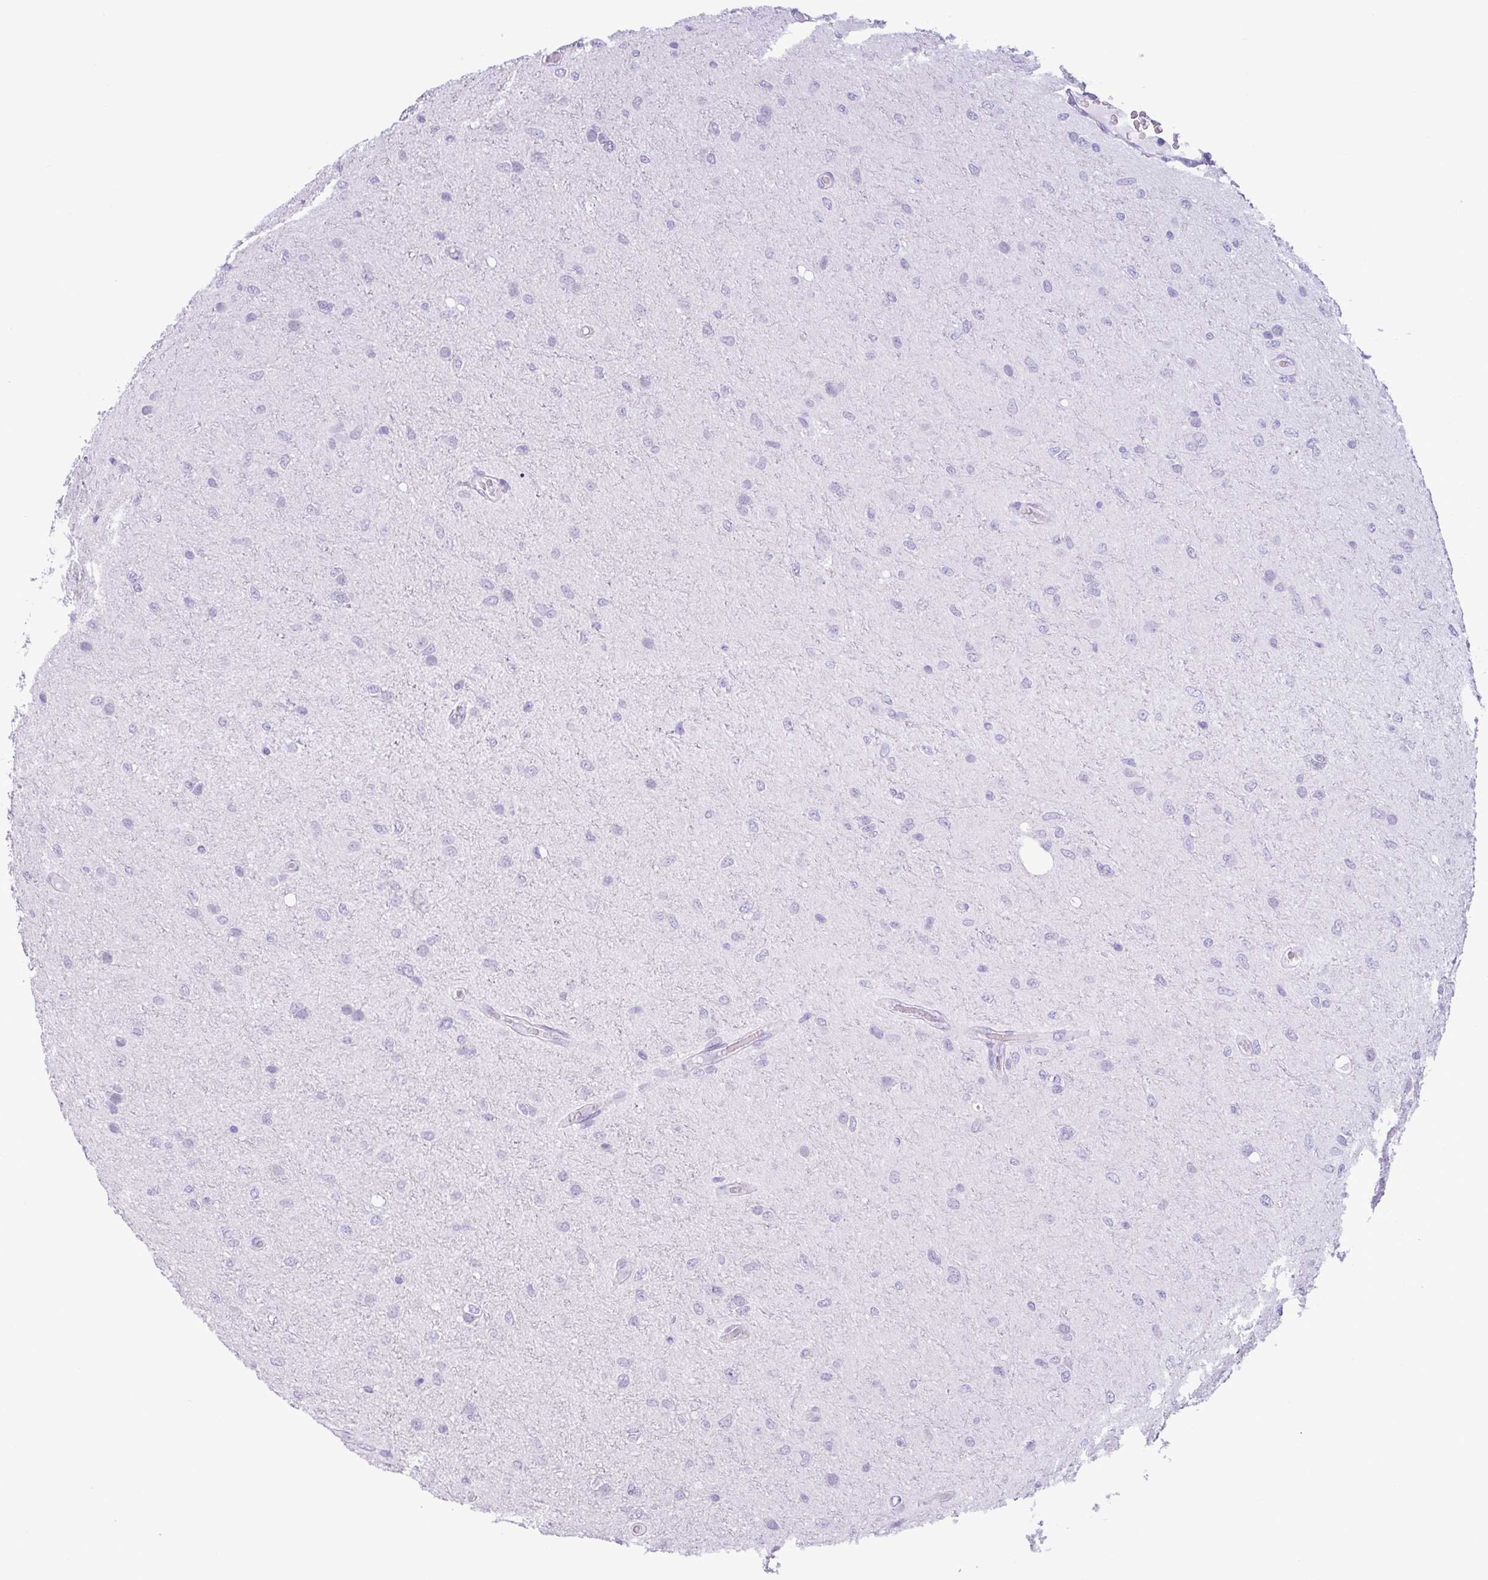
{"staining": {"intensity": "negative", "quantity": "none", "location": "none"}, "tissue": "glioma", "cell_type": "Tumor cells", "image_type": "cancer", "snomed": [{"axis": "morphology", "description": "Glioma, malignant, Low grade"}, {"axis": "topography", "description": "Cerebellum"}], "caption": "Micrograph shows no significant protein staining in tumor cells of glioma.", "gene": "CTSE", "patient": {"sex": "female", "age": 5}}